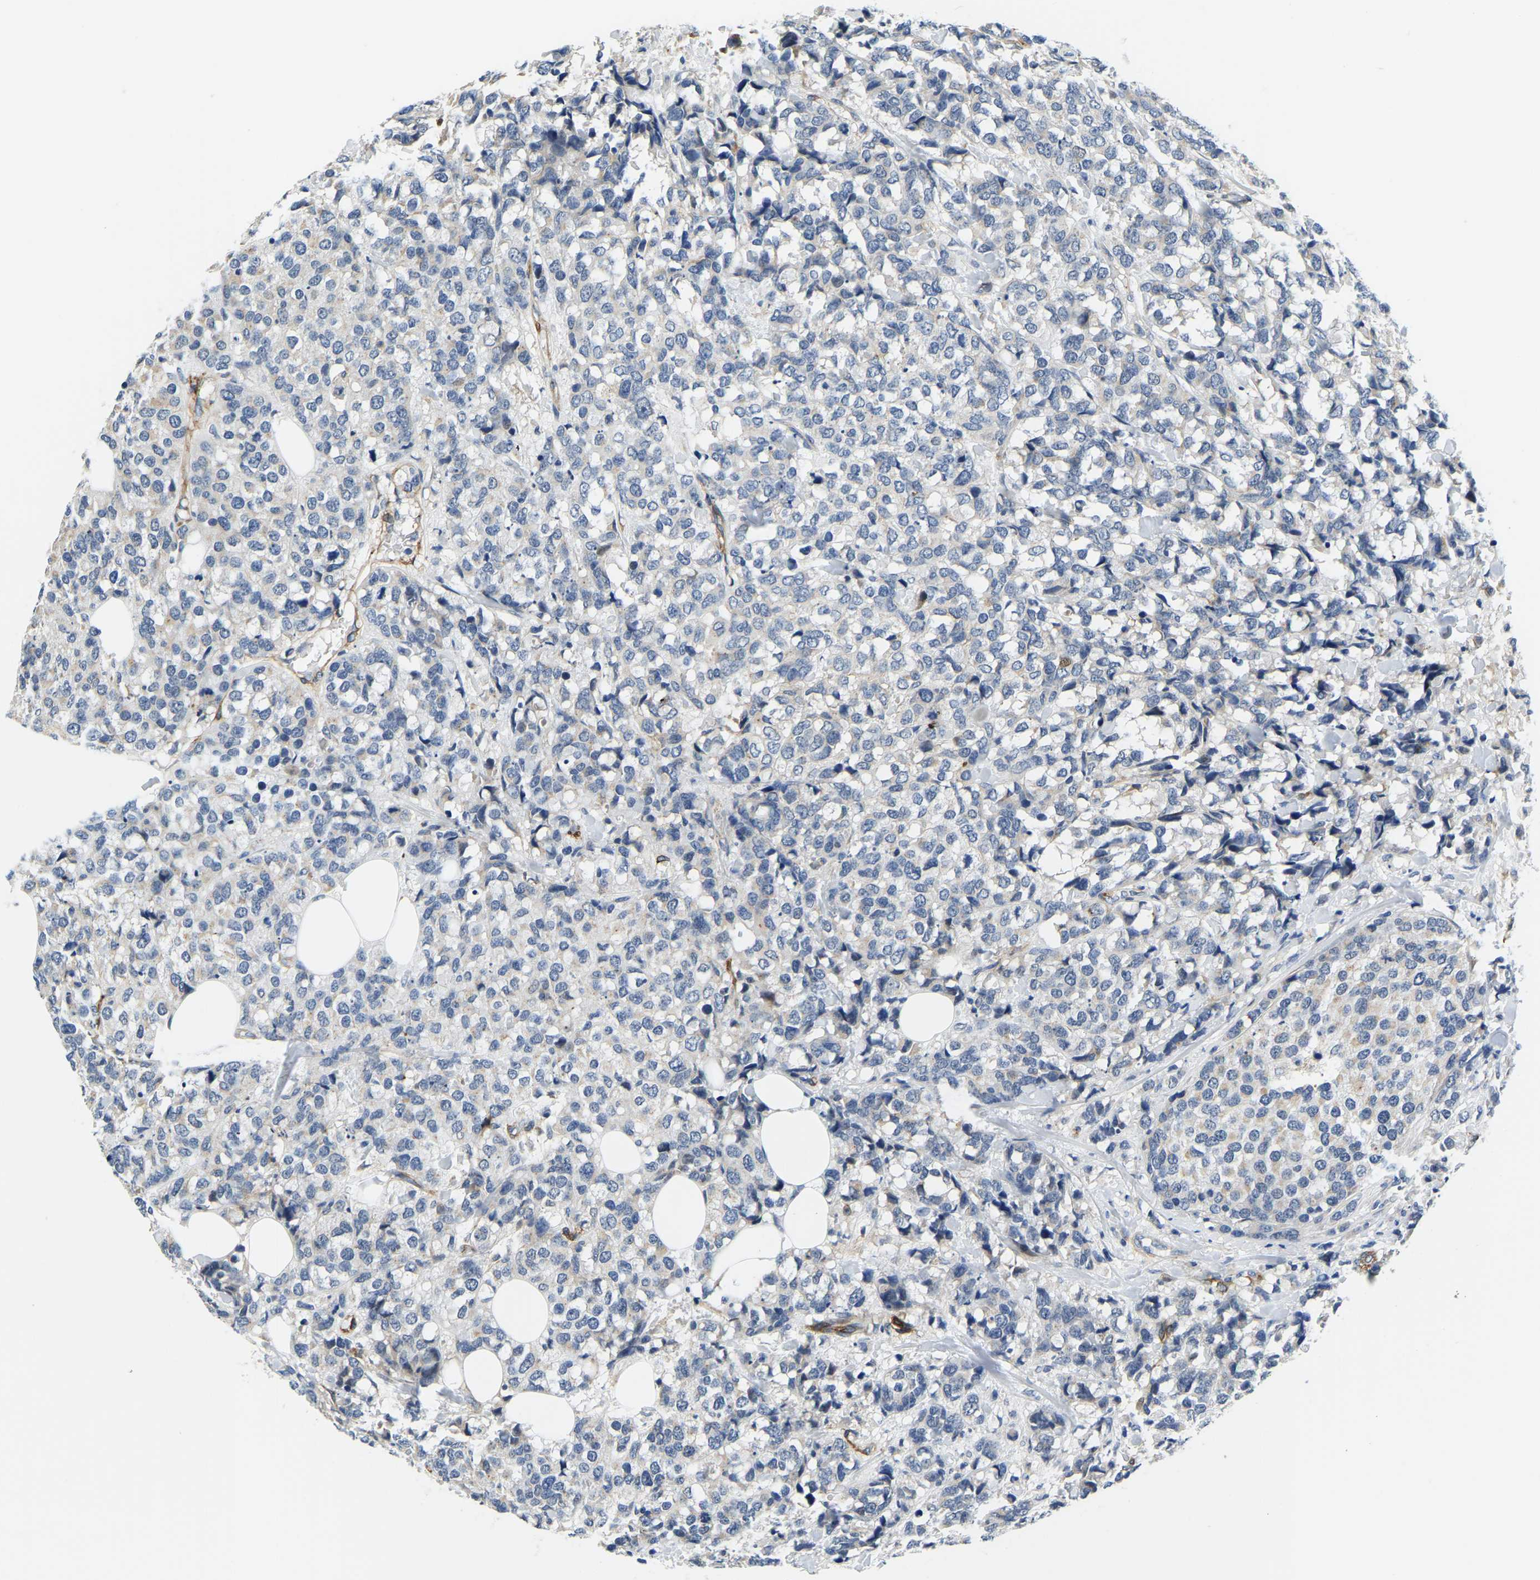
{"staining": {"intensity": "negative", "quantity": "none", "location": "none"}, "tissue": "breast cancer", "cell_type": "Tumor cells", "image_type": "cancer", "snomed": [{"axis": "morphology", "description": "Lobular carcinoma"}, {"axis": "topography", "description": "Breast"}], "caption": "The histopathology image demonstrates no significant expression in tumor cells of breast lobular carcinoma. (DAB (3,3'-diaminobenzidine) immunohistochemistry visualized using brightfield microscopy, high magnification).", "gene": "LIAS", "patient": {"sex": "female", "age": 59}}